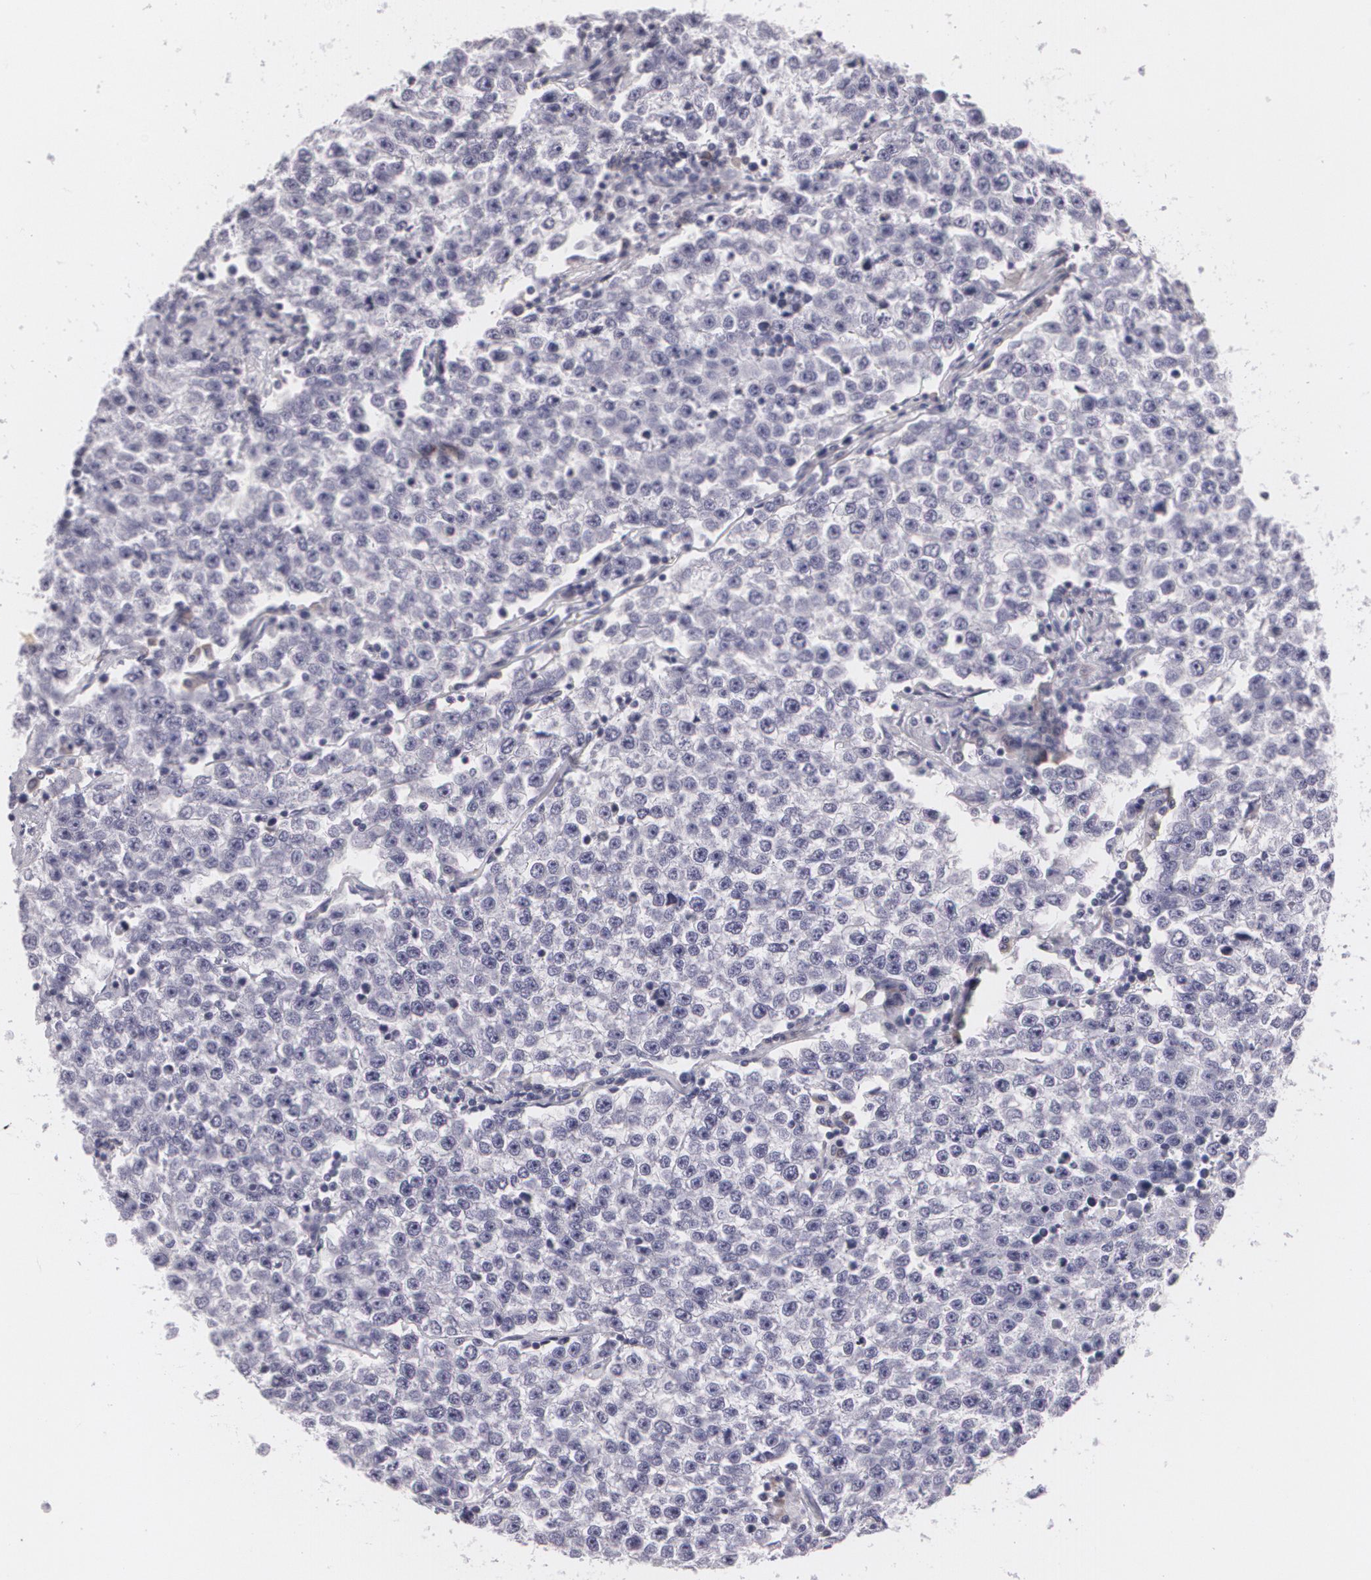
{"staining": {"intensity": "negative", "quantity": "none", "location": "none"}, "tissue": "testis cancer", "cell_type": "Tumor cells", "image_type": "cancer", "snomed": [{"axis": "morphology", "description": "Seminoma, NOS"}, {"axis": "topography", "description": "Testis"}], "caption": "A histopathology image of testis cancer (seminoma) stained for a protein reveals no brown staining in tumor cells.", "gene": "MAP2", "patient": {"sex": "male", "age": 36}}